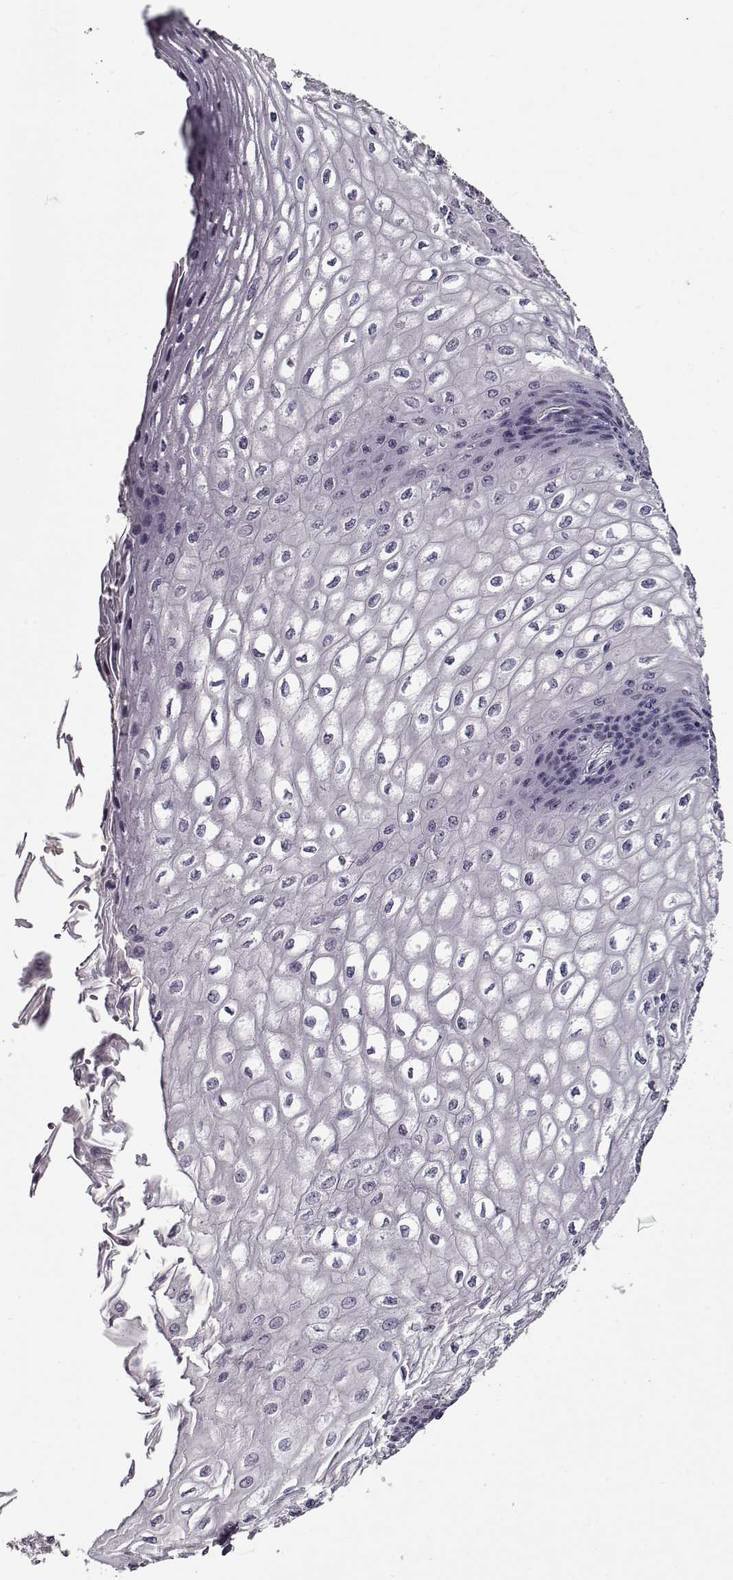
{"staining": {"intensity": "moderate", "quantity": "<25%", "location": "nuclear"}, "tissue": "esophagus", "cell_type": "Squamous epithelial cells", "image_type": "normal", "snomed": [{"axis": "morphology", "description": "Normal tissue, NOS"}, {"axis": "topography", "description": "Esophagus"}], "caption": "About <25% of squamous epithelial cells in unremarkable human esophagus demonstrate moderate nuclear protein staining as visualized by brown immunohistochemical staining.", "gene": "PRMT1", "patient": {"sex": "male", "age": 58}}